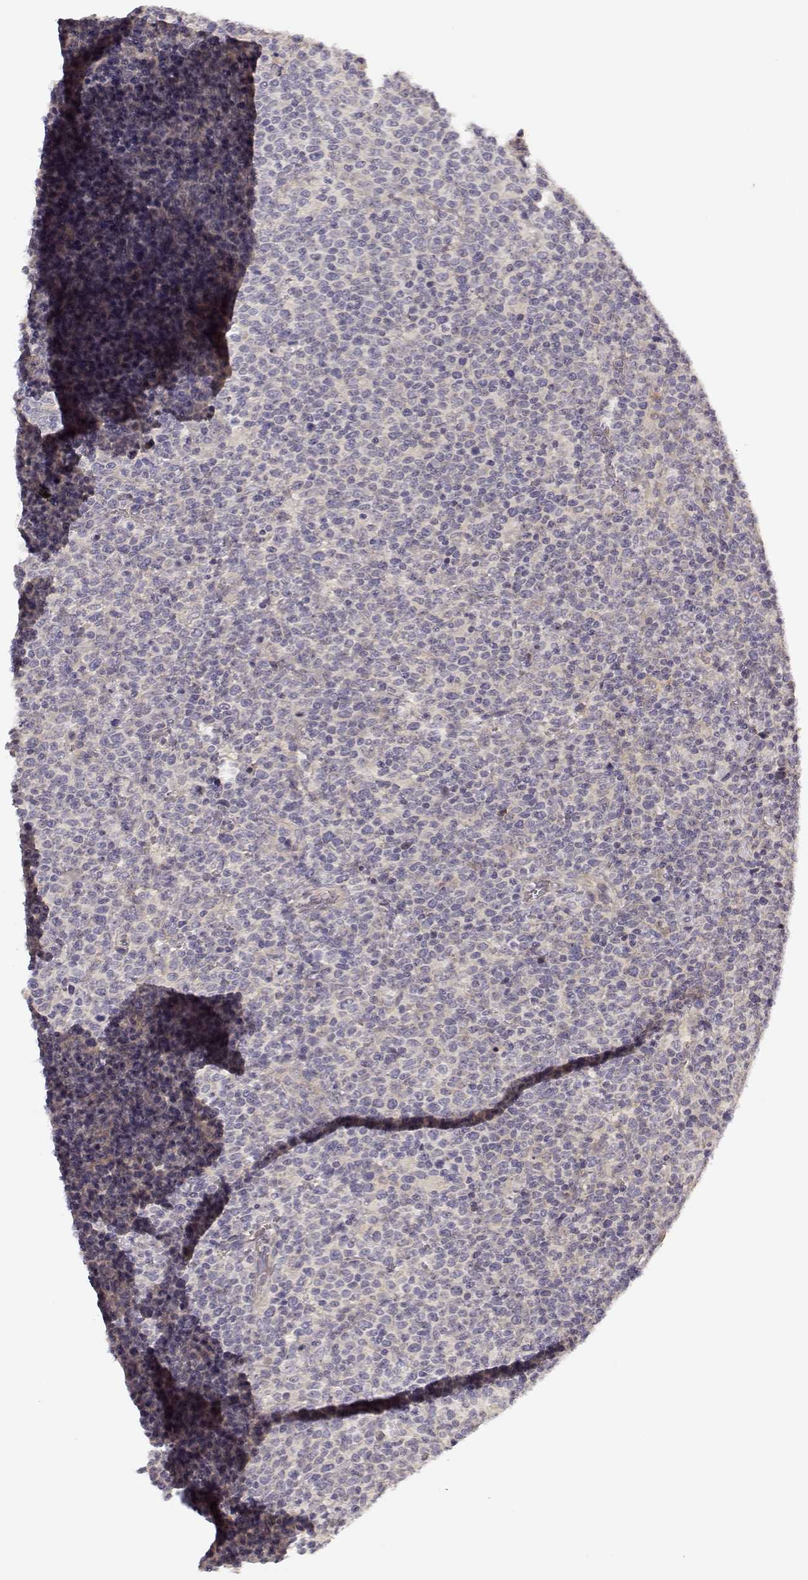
{"staining": {"intensity": "negative", "quantity": "none", "location": "none"}, "tissue": "lymphoma", "cell_type": "Tumor cells", "image_type": "cancer", "snomed": [{"axis": "morphology", "description": "Malignant lymphoma, non-Hodgkin's type, High grade"}, {"axis": "topography", "description": "Lymph node"}], "caption": "Tumor cells are negative for brown protein staining in lymphoma.", "gene": "MED12L", "patient": {"sex": "male", "age": 61}}